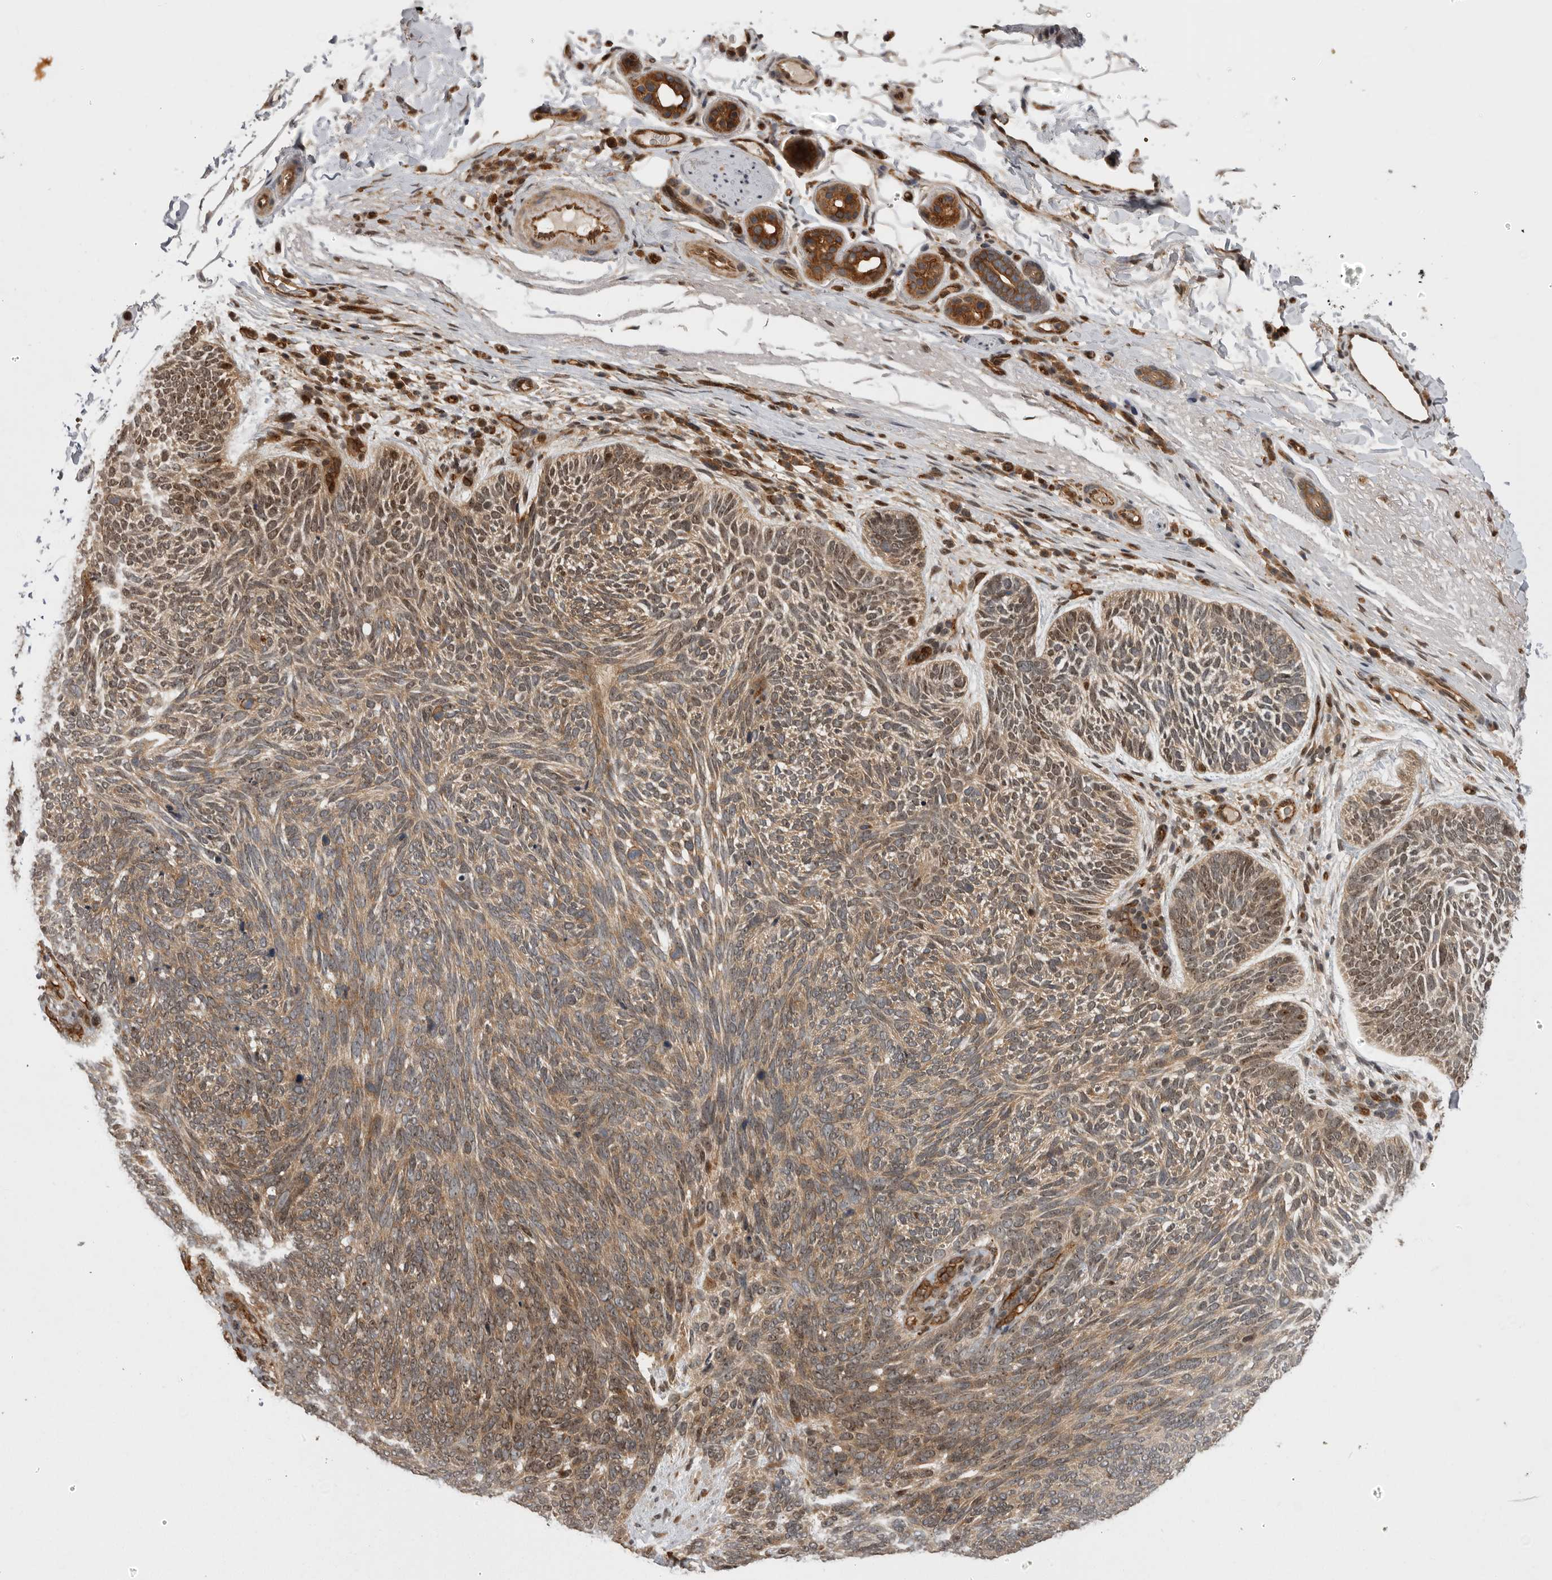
{"staining": {"intensity": "weak", "quantity": ">75%", "location": "cytoplasmic/membranous,nuclear"}, "tissue": "skin cancer", "cell_type": "Tumor cells", "image_type": "cancer", "snomed": [{"axis": "morphology", "description": "Basal cell carcinoma"}, {"axis": "topography", "description": "Skin"}], "caption": "Immunohistochemistry of skin cancer reveals low levels of weak cytoplasmic/membranous and nuclear positivity in approximately >75% of tumor cells. The protein of interest is shown in brown color, while the nuclei are stained blue.", "gene": "DHDDS", "patient": {"sex": "female", "age": 85}}